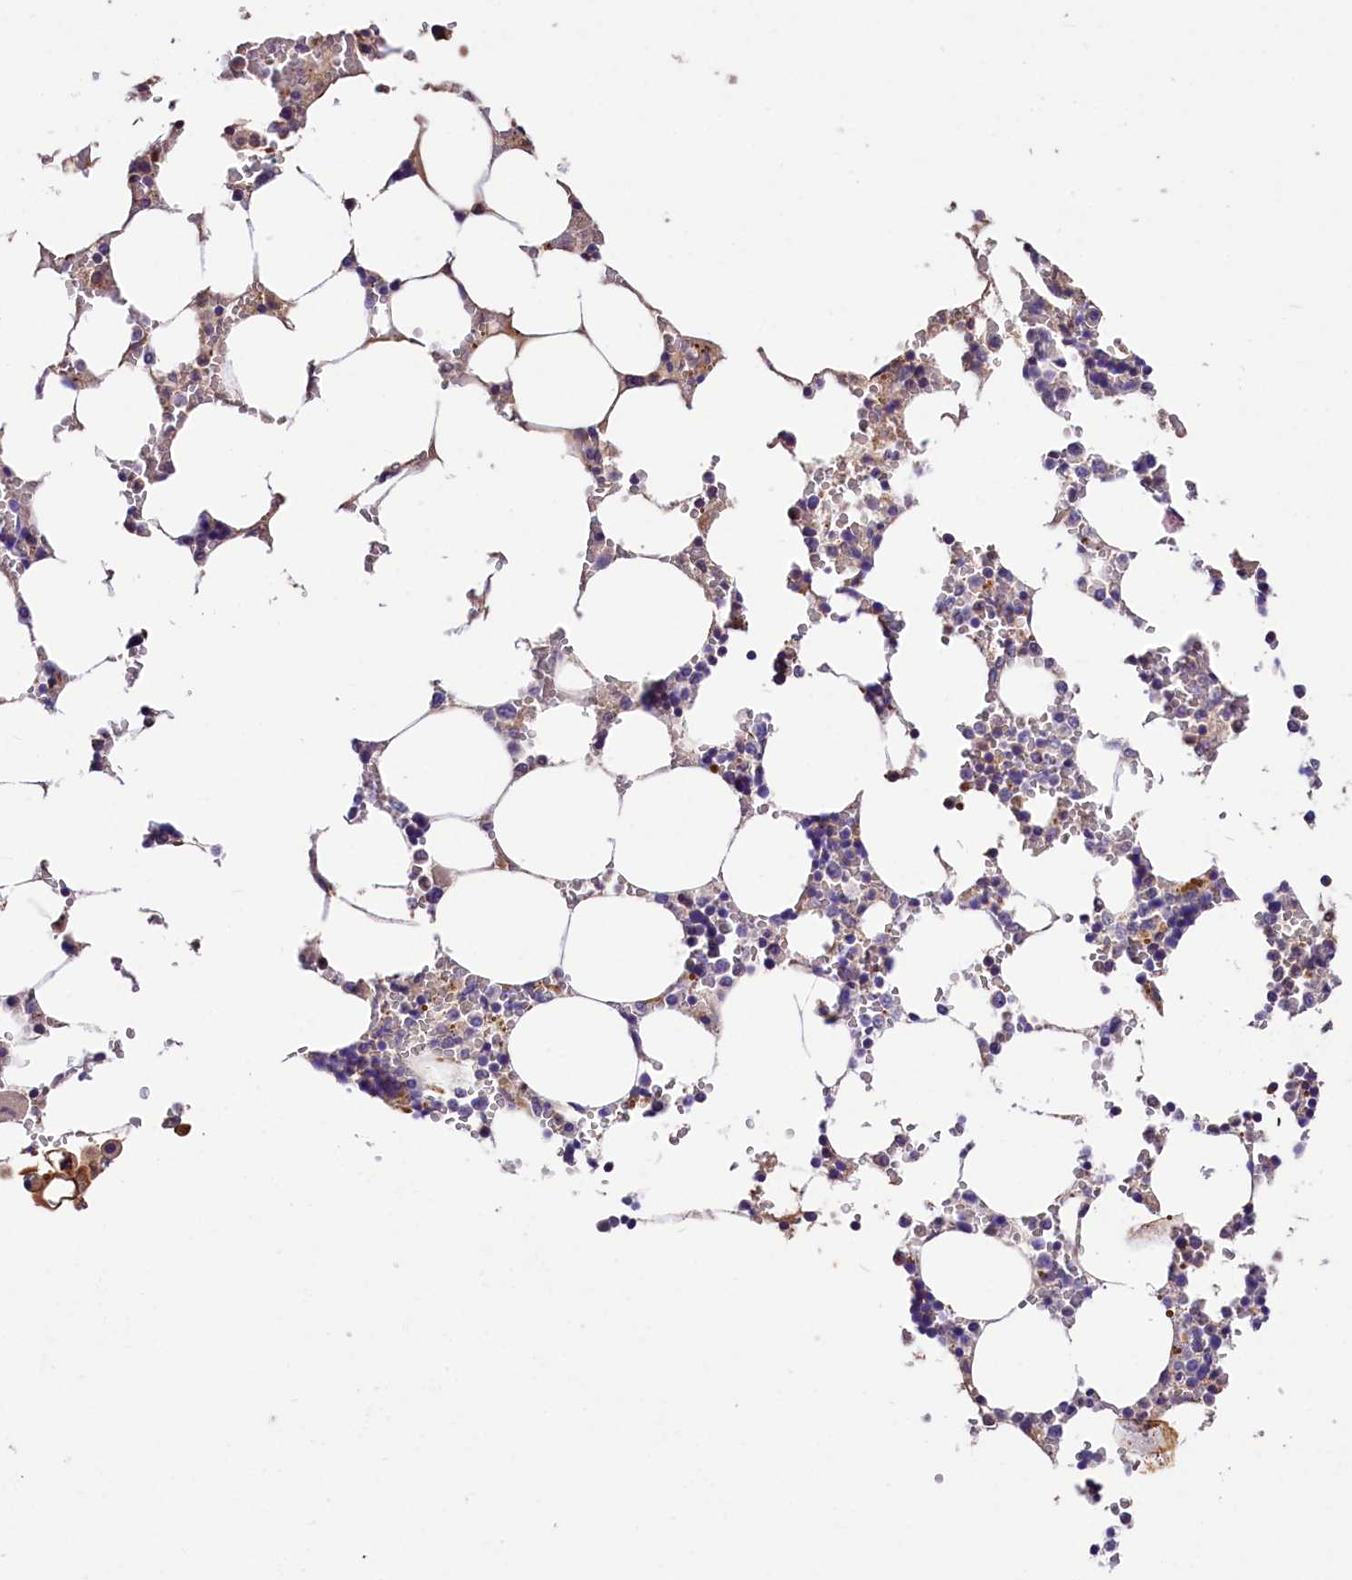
{"staining": {"intensity": "moderate", "quantity": "<25%", "location": "cytoplasmic/membranous"}, "tissue": "bone marrow", "cell_type": "Hematopoietic cells", "image_type": "normal", "snomed": [{"axis": "morphology", "description": "Normal tissue, NOS"}, {"axis": "topography", "description": "Bone marrow"}], "caption": "High-power microscopy captured an immunohistochemistry image of normal bone marrow, revealing moderate cytoplasmic/membranous positivity in approximately <25% of hematopoietic cells.", "gene": "ARMC6", "patient": {"sex": "male", "age": 64}}